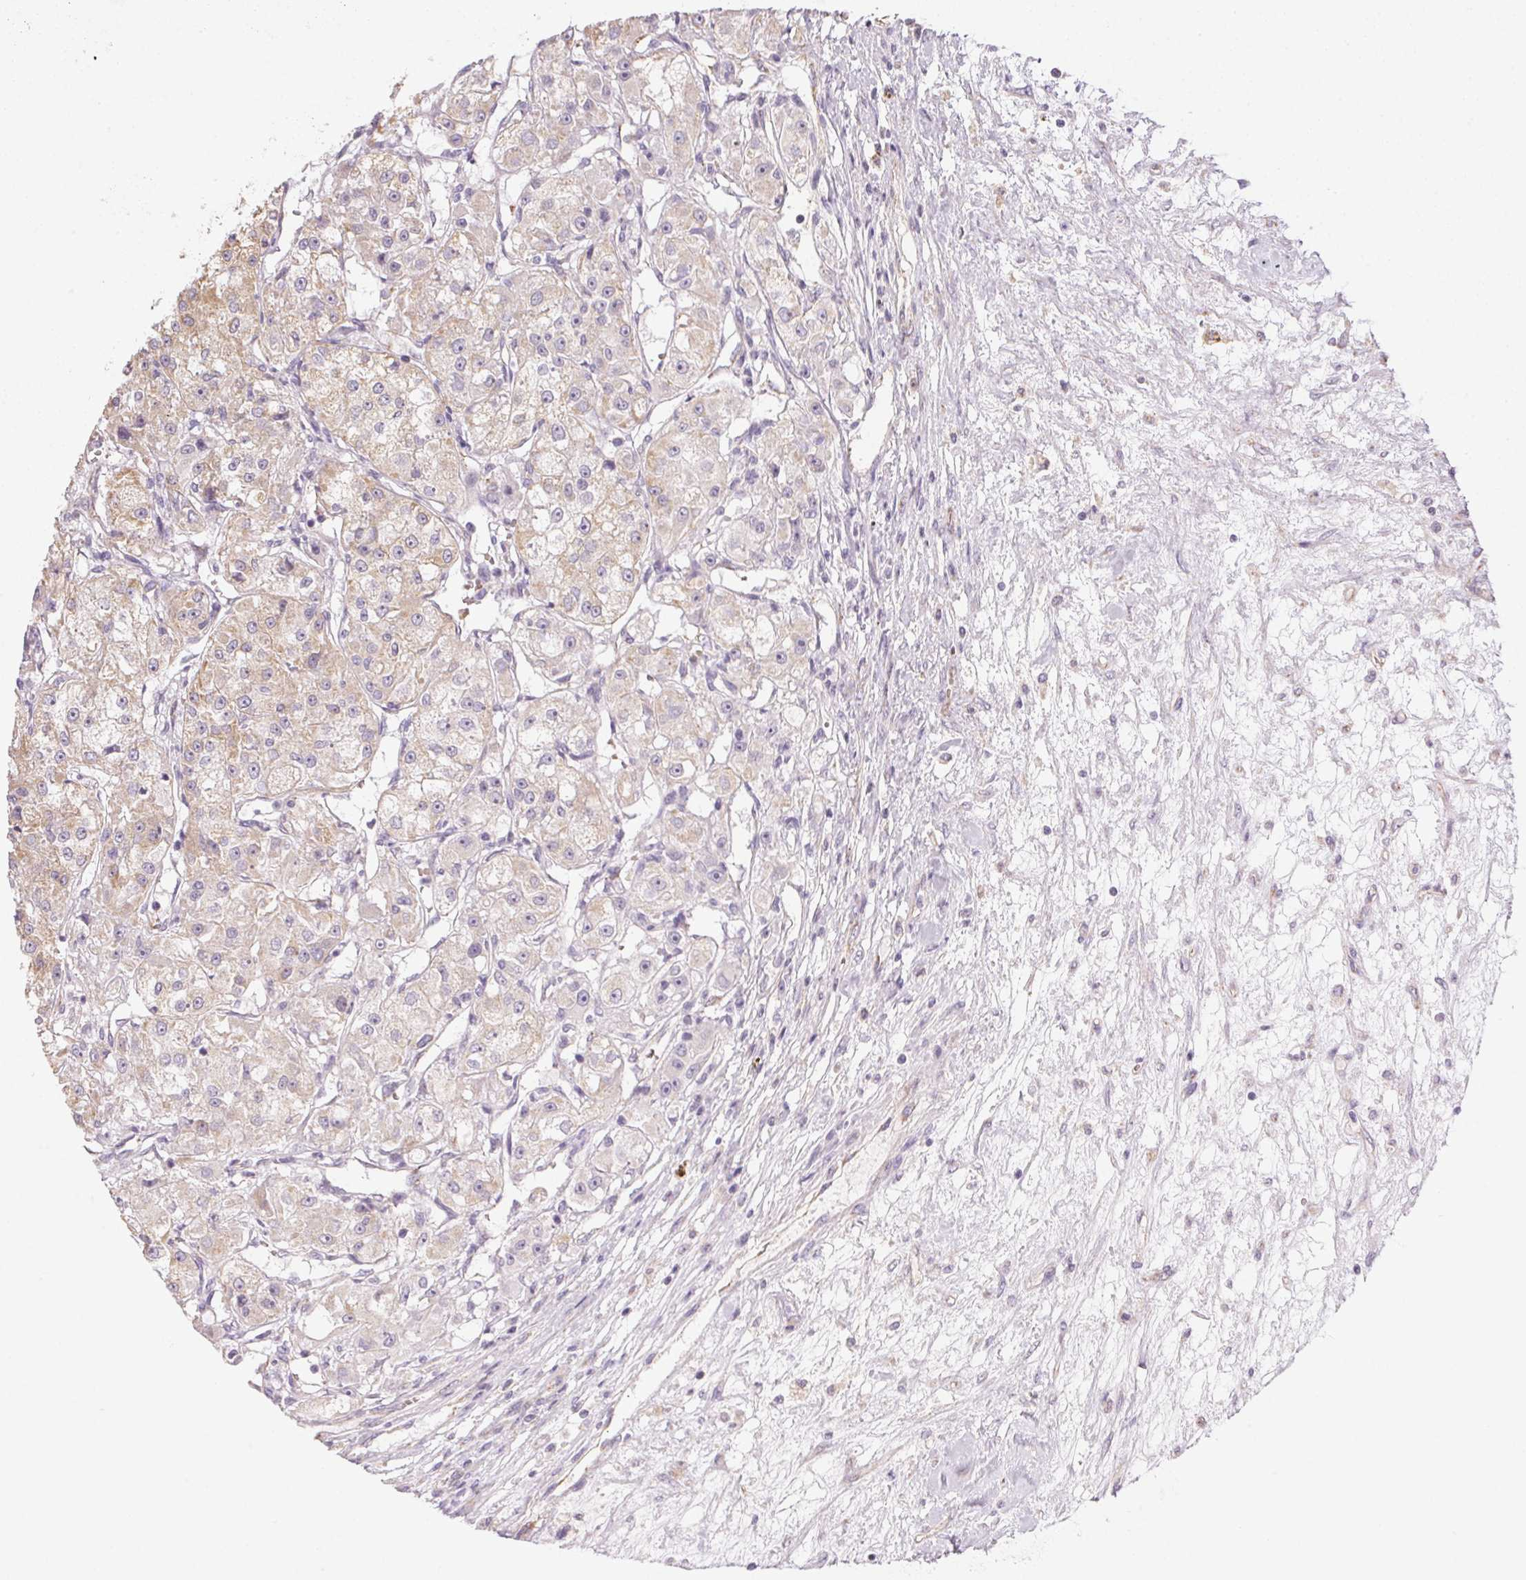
{"staining": {"intensity": "weak", "quantity": "25%-75%", "location": "cytoplasmic/membranous"}, "tissue": "renal cancer", "cell_type": "Tumor cells", "image_type": "cancer", "snomed": [{"axis": "morphology", "description": "Adenocarcinoma, NOS"}, {"axis": "topography", "description": "Kidney"}], "caption": "Brown immunohistochemical staining in human renal adenocarcinoma shows weak cytoplasmic/membranous positivity in approximately 25%-75% of tumor cells.", "gene": "SMYD1", "patient": {"sex": "female", "age": 63}}